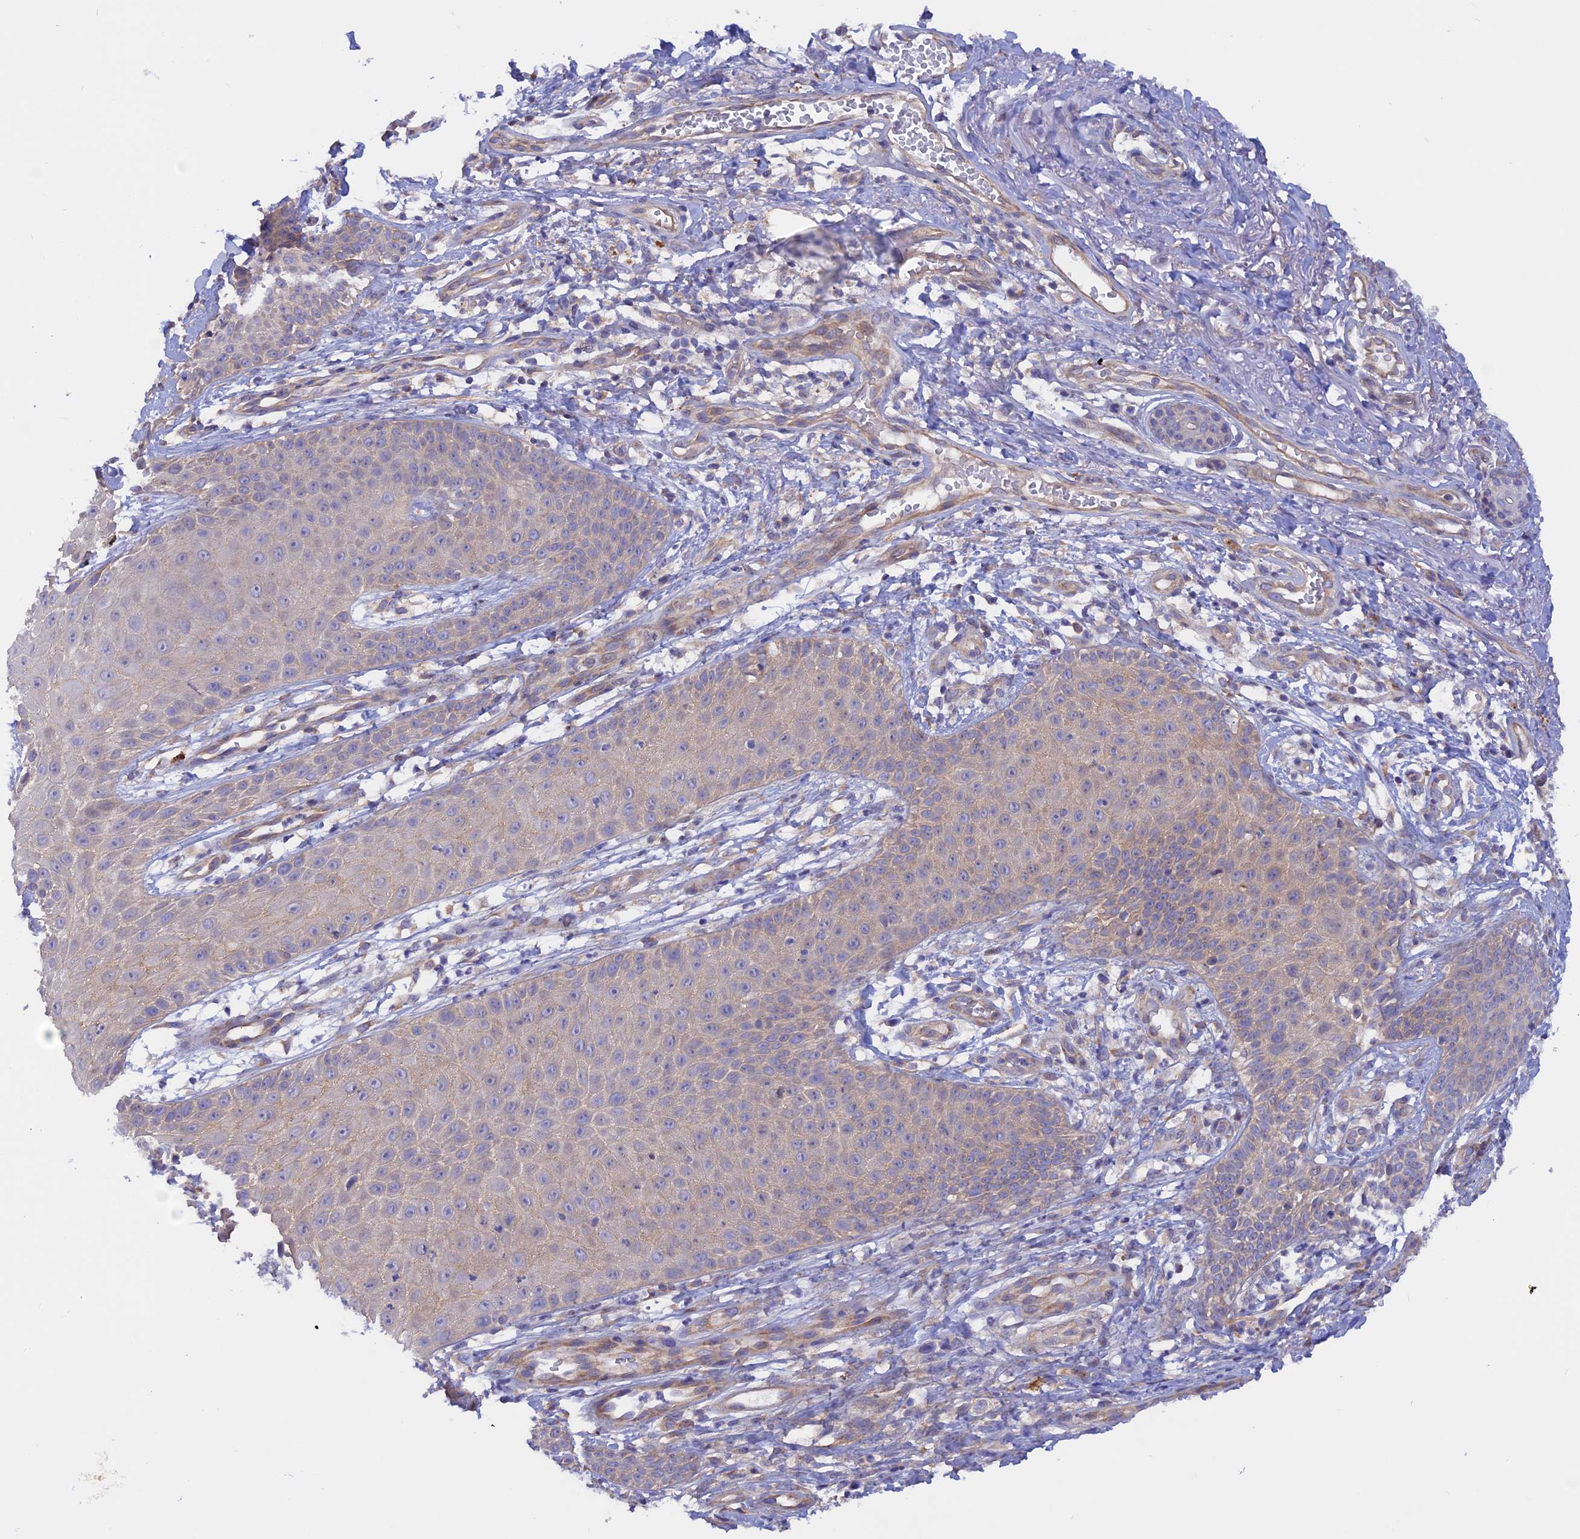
{"staining": {"intensity": "weak", "quantity": "<25%", "location": "cytoplasmic/membranous"}, "tissue": "skin cancer", "cell_type": "Tumor cells", "image_type": "cancer", "snomed": [{"axis": "morphology", "description": "Basal cell carcinoma"}, {"axis": "topography", "description": "Skin"}], "caption": "Immunohistochemistry (IHC) photomicrograph of neoplastic tissue: skin cancer (basal cell carcinoma) stained with DAB shows no significant protein positivity in tumor cells.", "gene": "HYCC1", "patient": {"sex": "female", "age": 84}}